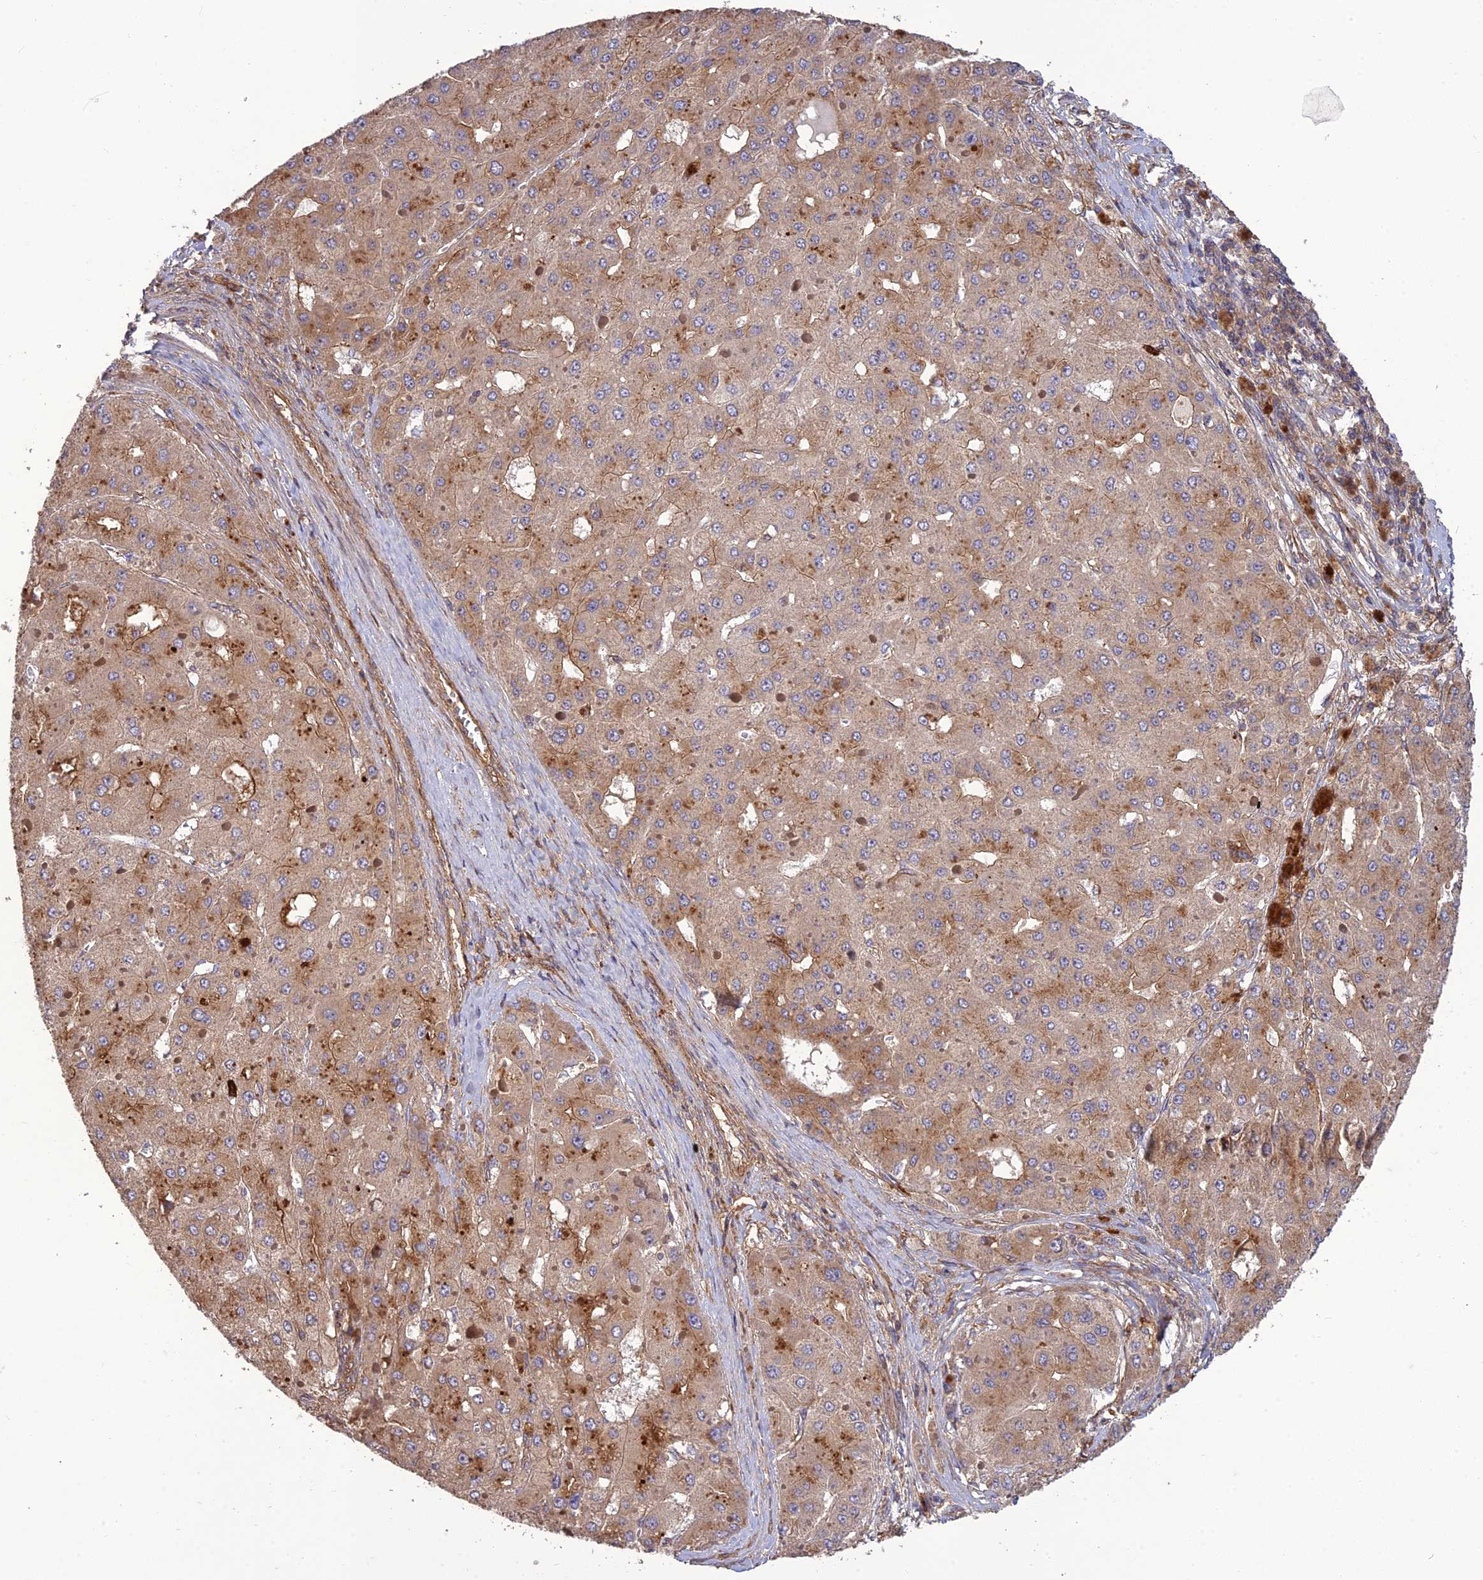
{"staining": {"intensity": "moderate", "quantity": "<25%", "location": "cytoplasmic/membranous"}, "tissue": "liver cancer", "cell_type": "Tumor cells", "image_type": "cancer", "snomed": [{"axis": "morphology", "description": "Carcinoma, Hepatocellular, NOS"}, {"axis": "topography", "description": "Liver"}], "caption": "Tumor cells demonstrate low levels of moderate cytoplasmic/membranous positivity in about <25% of cells in hepatocellular carcinoma (liver).", "gene": "TMEM131L", "patient": {"sex": "female", "age": 73}}